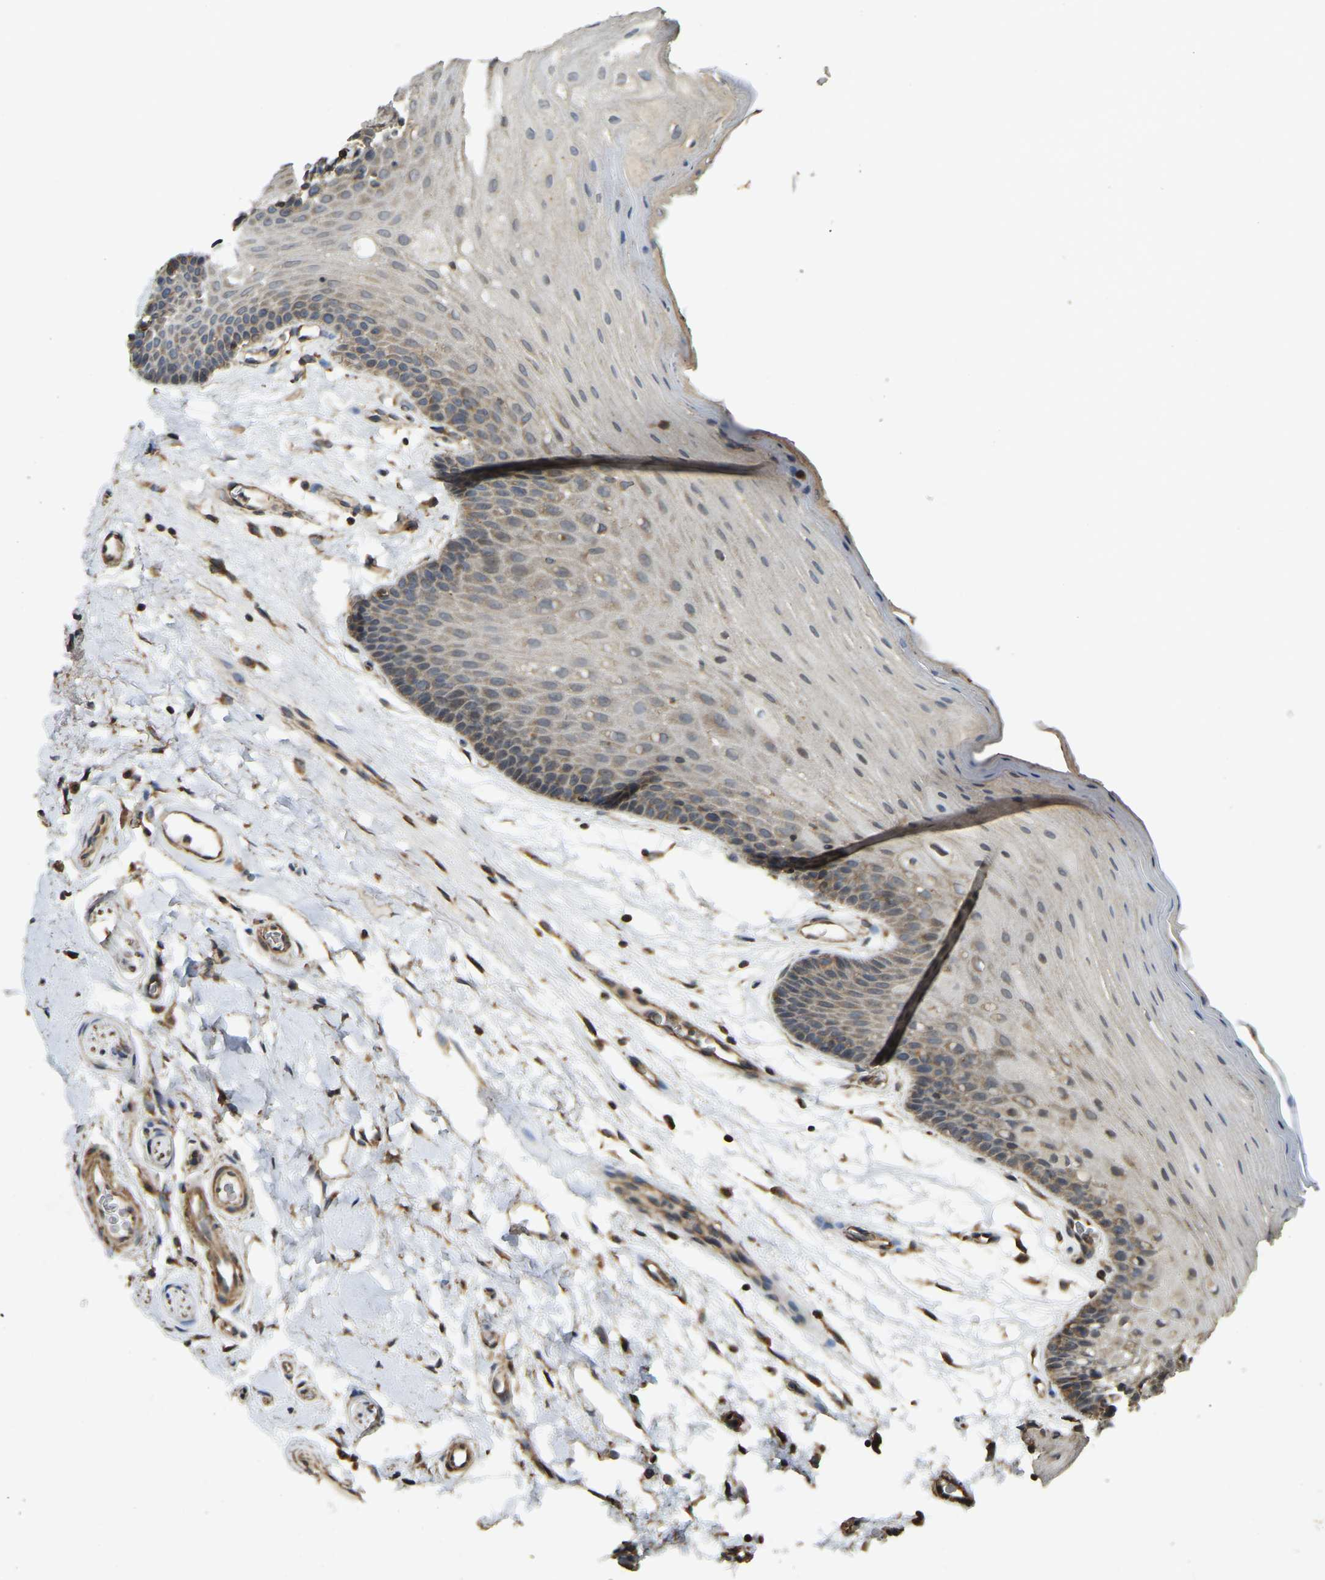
{"staining": {"intensity": "moderate", "quantity": "25%-75%", "location": "cytoplasmic/membranous"}, "tissue": "oral mucosa", "cell_type": "Squamous epithelial cells", "image_type": "normal", "snomed": [{"axis": "morphology", "description": "Normal tissue, NOS"}, {"axis": "morphology", "description": "Squamous cell carcinoma, NOS"}, {"axis": "topography", "description": "Oral tissue"}, {"axis": "topography", "description": "Head-Neck"}], "caption": "The image shows a brown stain indicating the presence of a protein in the cytoplasmic/membranous of squamous epithelial cells in oral mucosa. (DAB (3,3'-diaminobenzidine) IHC, brown staining for protein, blue staining for nuclei).", "gene": "GNG2", "patient": {"sex": "male", "age": 71}}